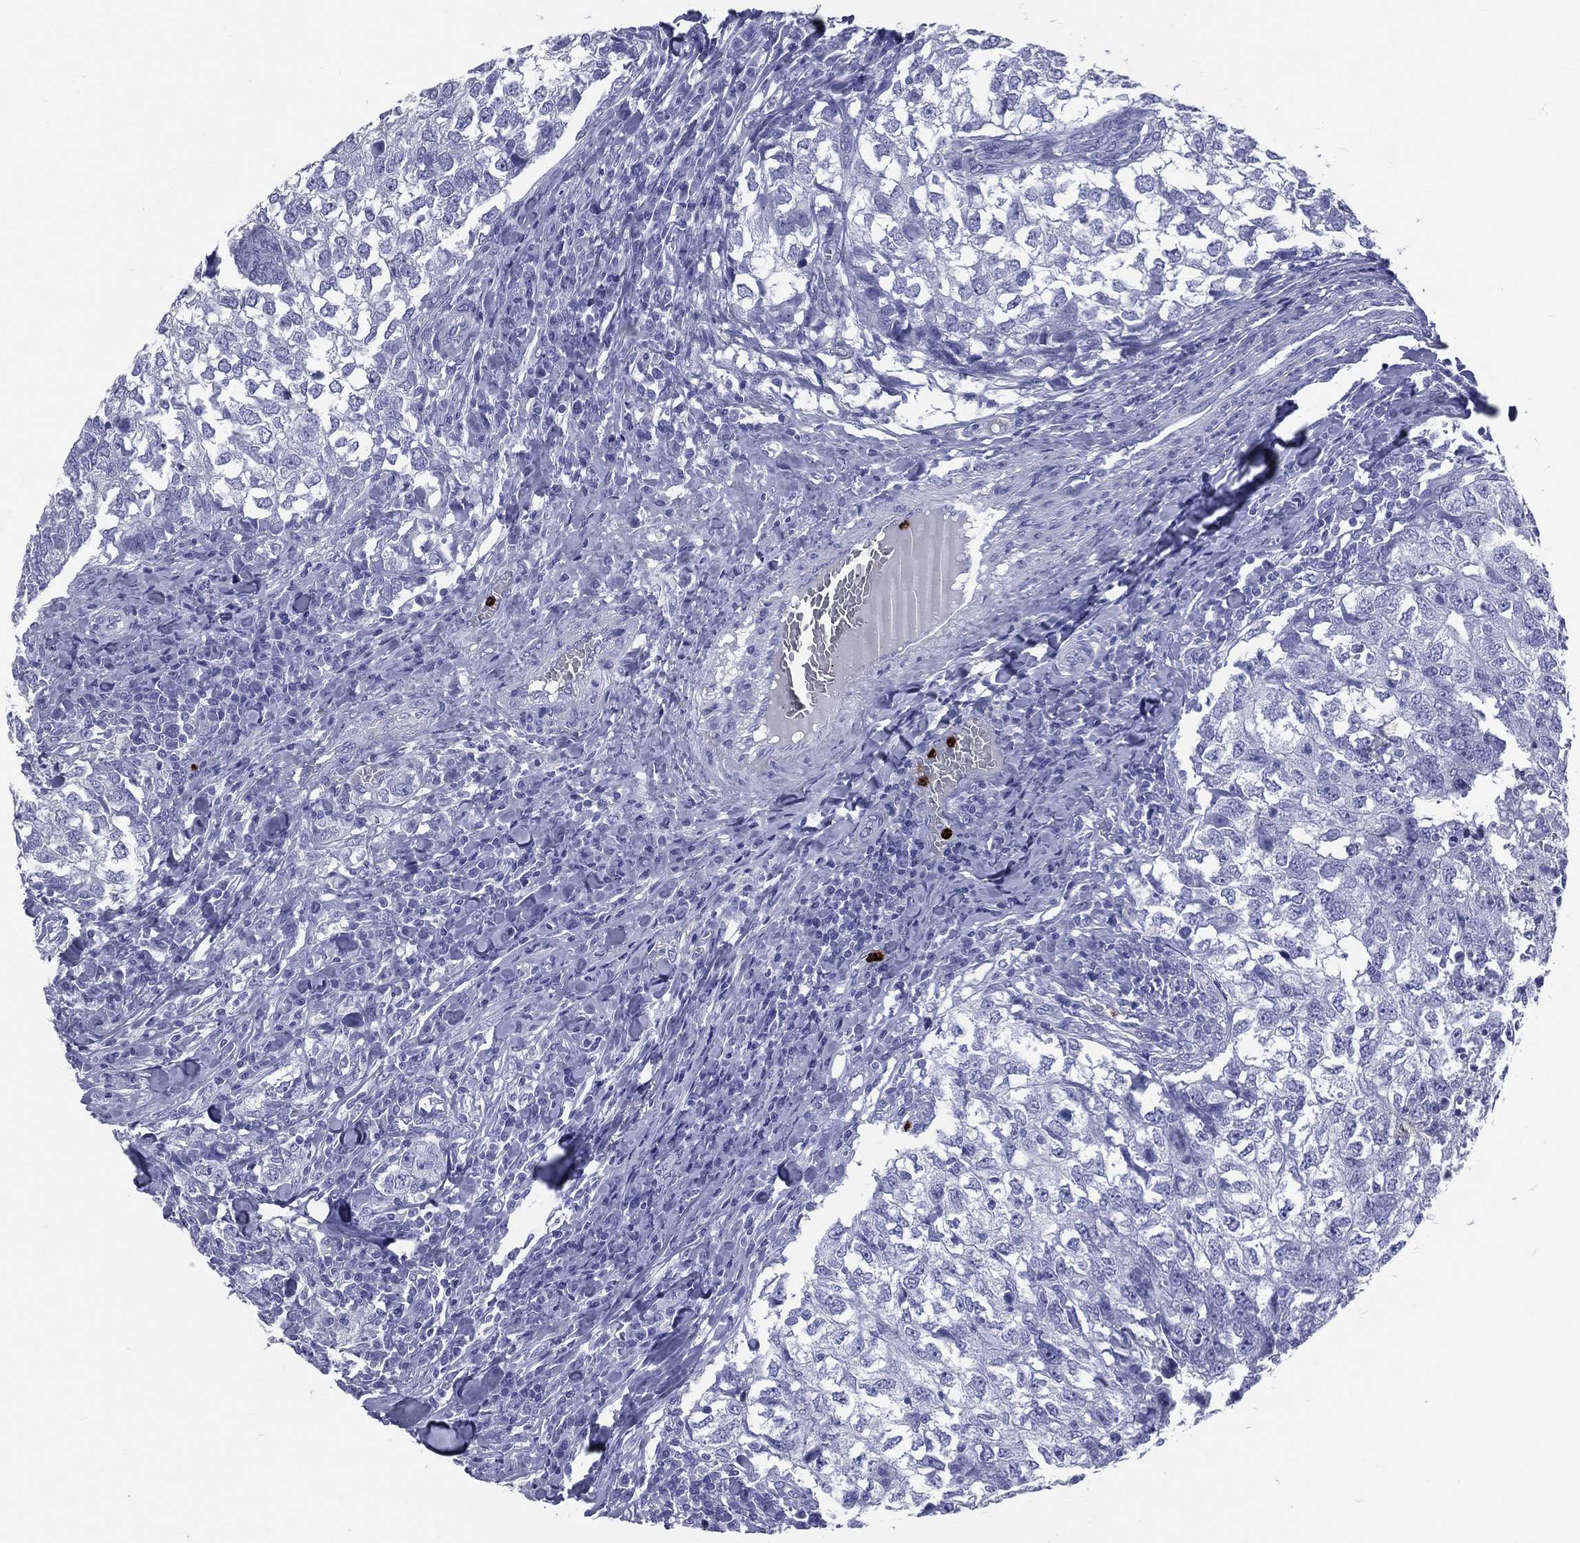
{"staining": {"intensity": "negative", "quantity": "none", "location": "none"}, "tissue": "breast cancer", "cell_type": "Tumor cells", "image_type": "cancer", "snomed": [{"axis": "morphology", "description": "Duct carcinoma"}, {"axis": "topography", "description": "Breast"}], "caption": "Immunohistochemistry (IHC) image of human breast invasive ductal carcinoma stained for a protein (brown), which demonstrates no positivity in tumor cells. (DAB (3,3'-diaminobenzidine) immunohistochemistry (IHC), high magnification).", "gene": "PGLYRP1", "patient": {"sex": "female", "age": 30}}